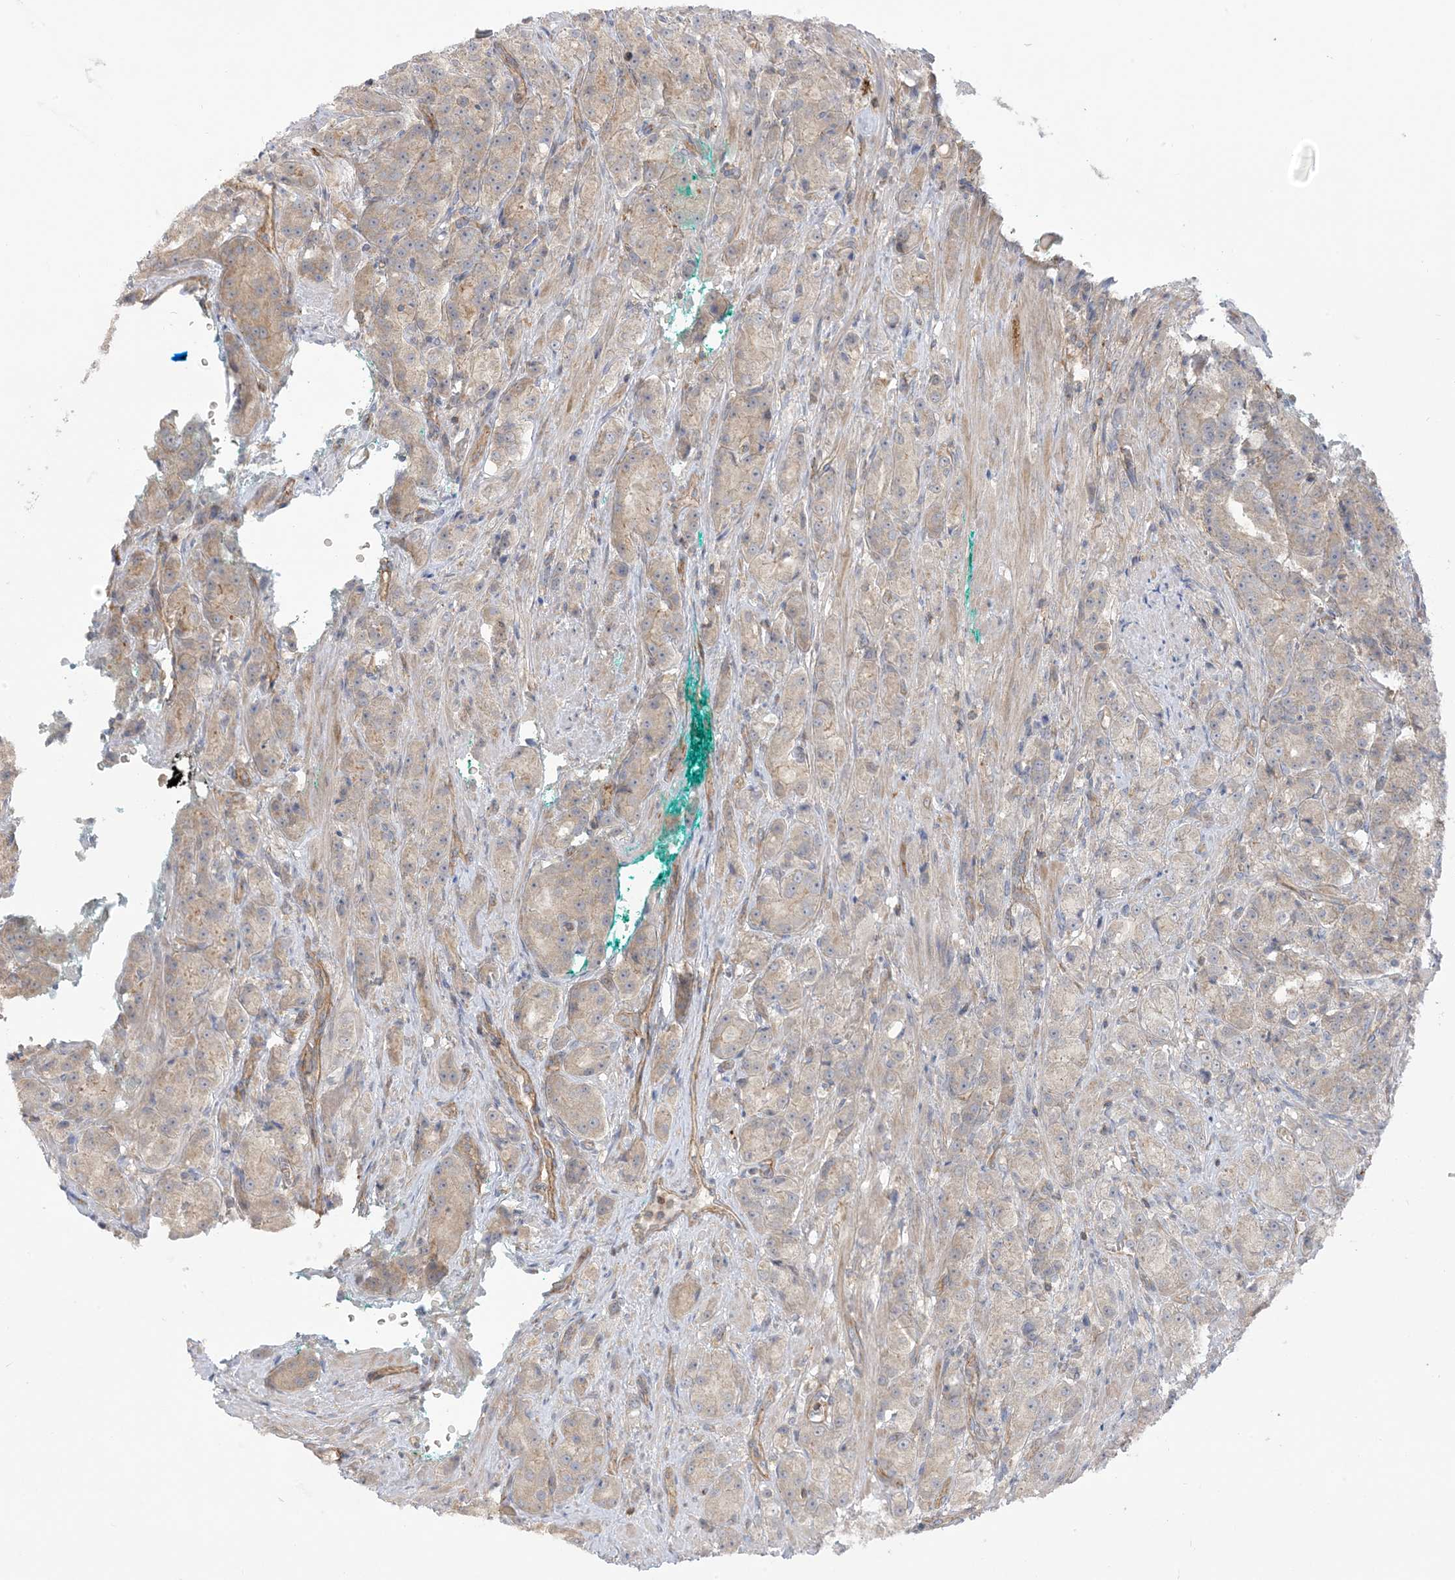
{"staining": {"intensity": "weak", "quantity": "<25%", "location": "cytoplasmic/membranous"}, "tissue": "prostate cancer", "cell_type": "Tumor cells", "image_type": "cancer", "snomed": [{"axis": "morphology", "description": "Adenocarcinoma, High grade"}, {"axis": "topography", "description": "Prostate"}], "caption": "Immunohistochemical staining of high-grade adenocarcinoma (prostate) demonstrates no significant expression in tumor cells. (Brightfield microscopy of DAB (3,3'-diaminobenzidine) immunohistochemistry (IHC) at high magnification).", "gene": "ICMT", "patient": {"sex": "male", "age": 60}}